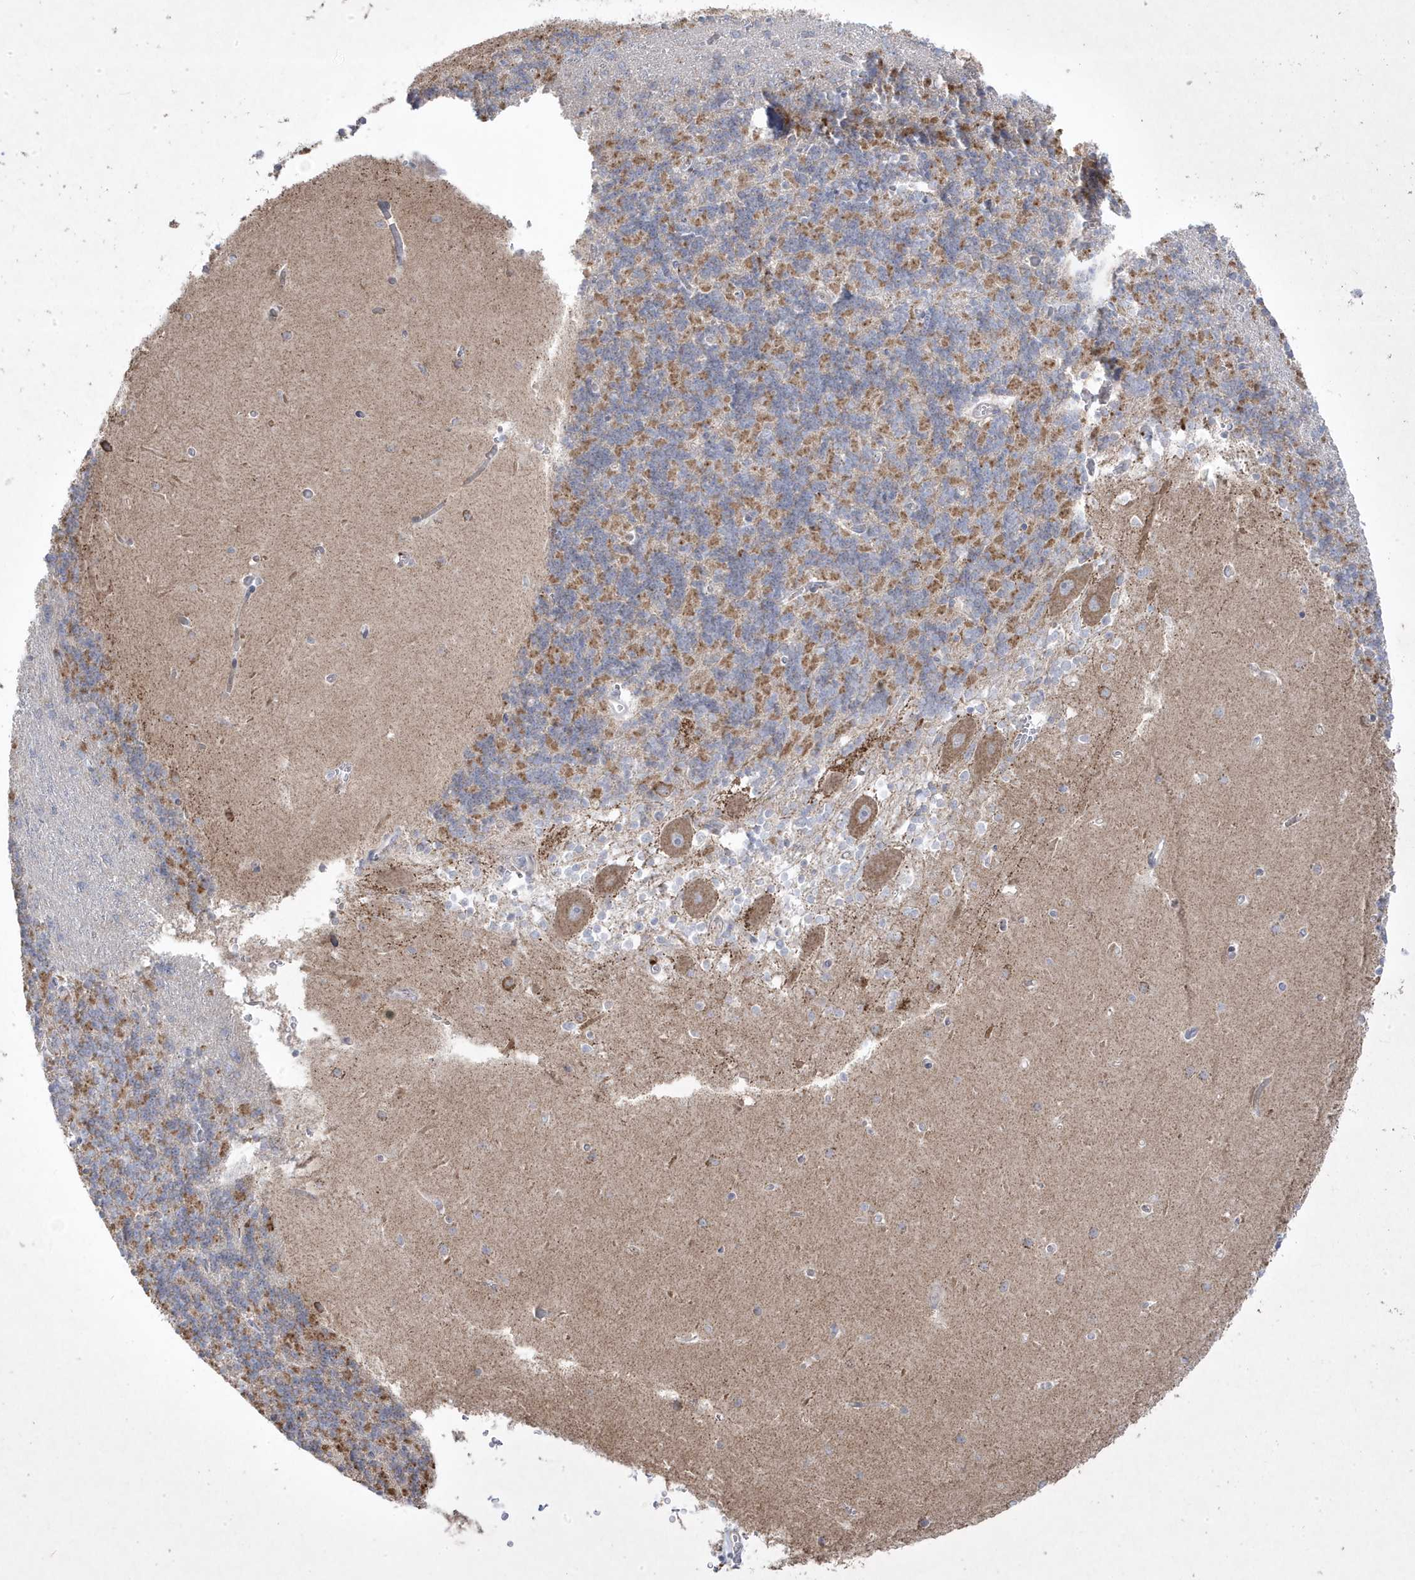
{"staining": {"intensity": "moderate", "quantity": "25%-75%", "location": "cytoplasmic/membranous"}, "tissue": "cerebellum", "cell_type": "Cells in granular layer", "image_type": "normal", "snomed": [{"axis": "morphology", "description": "Normal tissue, NOS"}, {"axis": "topography", "description": "Cerebellum"}], "caption": "Approximately 25%-75% of cells in granular layer in benign cerebellum reveal moderate cytoplasmic/membranous protein expression as visualized by brown immunohistochemical staining.", "gene": "ADAMTSL3", "patient": {"sex": "male", "age": 37}}